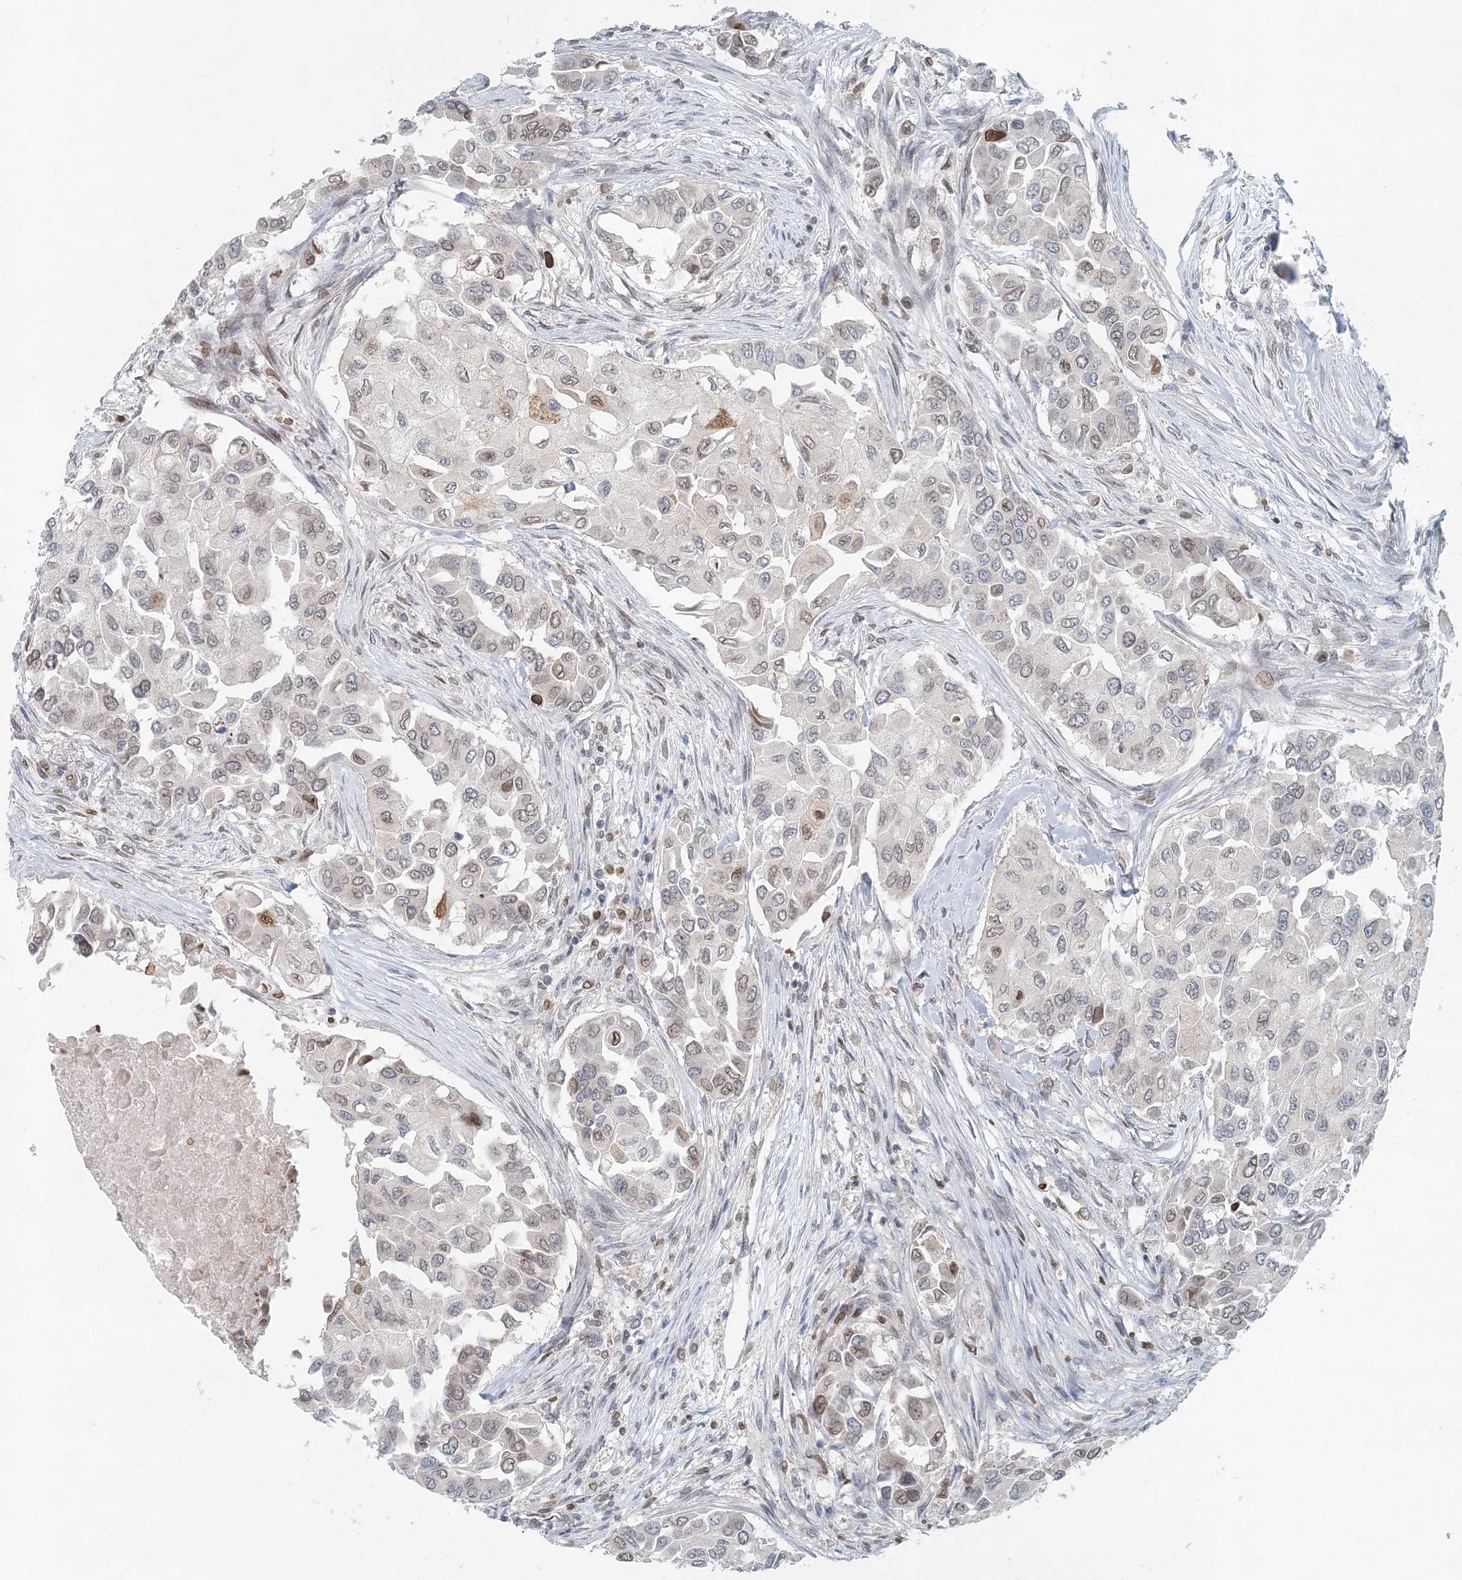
{"staining": {"intensity": "weak", "quantity": "<25%", "location": "cytoplasmic/membranous,nuclear"}, "tissue": "breast cancer", "cell_type": "Tumor cells", "image_type": "cancer", "snomed": [{"axis": "morphology", "description": "Normal tissue, NOS"}, {"axis": "morphology", "description": "Duct carcinoma"}, {"axis": "topography", "description": "Breast"}], "caption": "Breast cancer (invasive ductal carcinoma) was stained to show a protein in brown. There is no significant positivity in tumor cells.", "gene": "NUP54", "patient": {"sex": "female", "age": 49}}